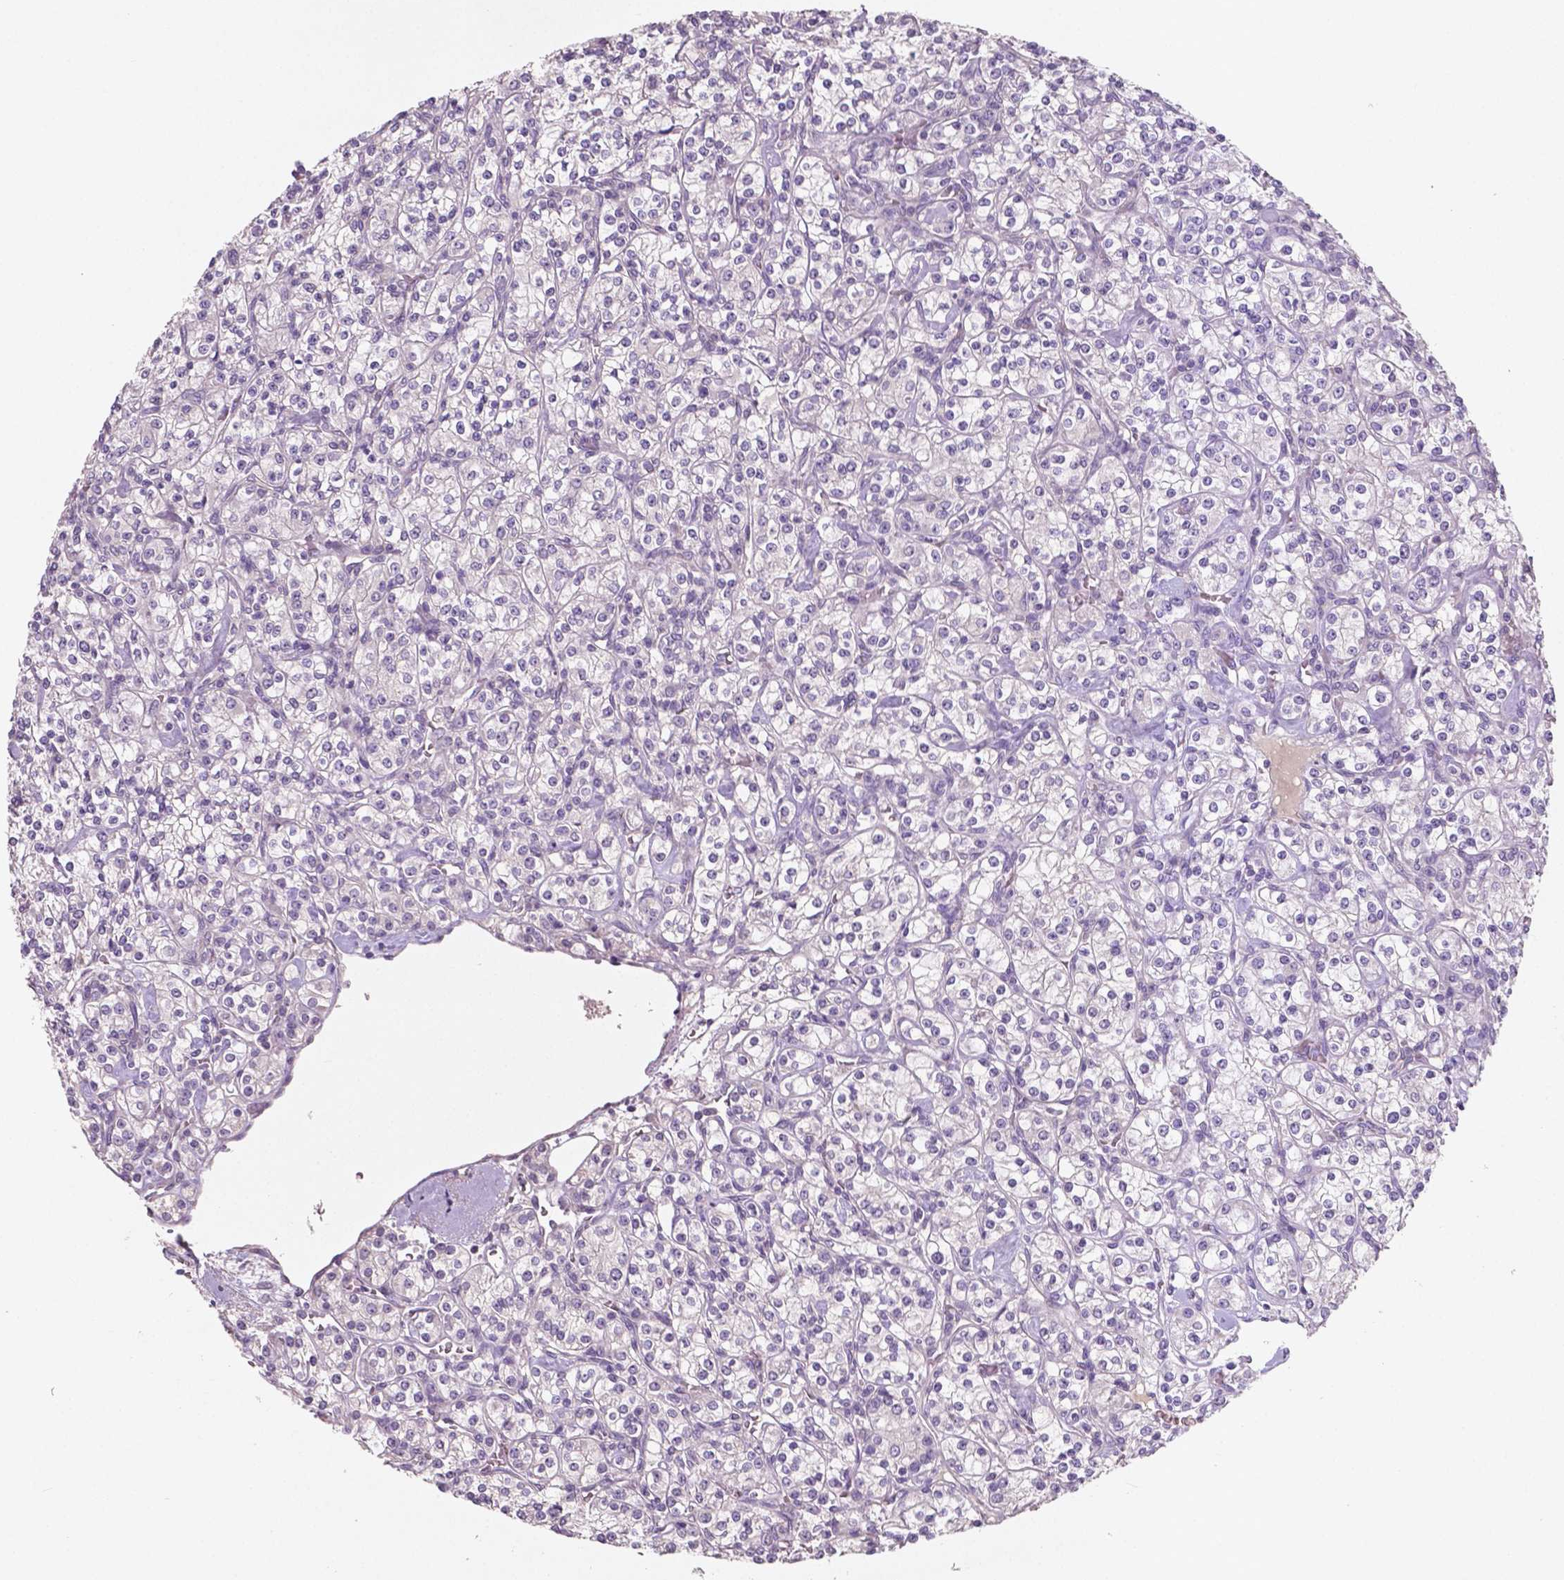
{"staining": {"intensity": "negative", "quantity": "none", "location": "none"}, "tissue": "renal cancer", "cell_type": "Tumor cells", "image_type": "cancer", "snomed": [{"axis": "morphology", "description": "Adenocarcinoma, NOS"}, {"axis": "topography", "description": "Kidney"}], "caption": "Immunohistochemical staining of human renal adenocarcinoma reveals no significant expression in tumor cells. (Stains: DAB immunohistochemistry (IHC) with hematoxylin counter stain, Microscopy: brightfield microscopy at high magnification).", "gene": "LSM14B", "patient": {"sex": "male", "age": 77}}